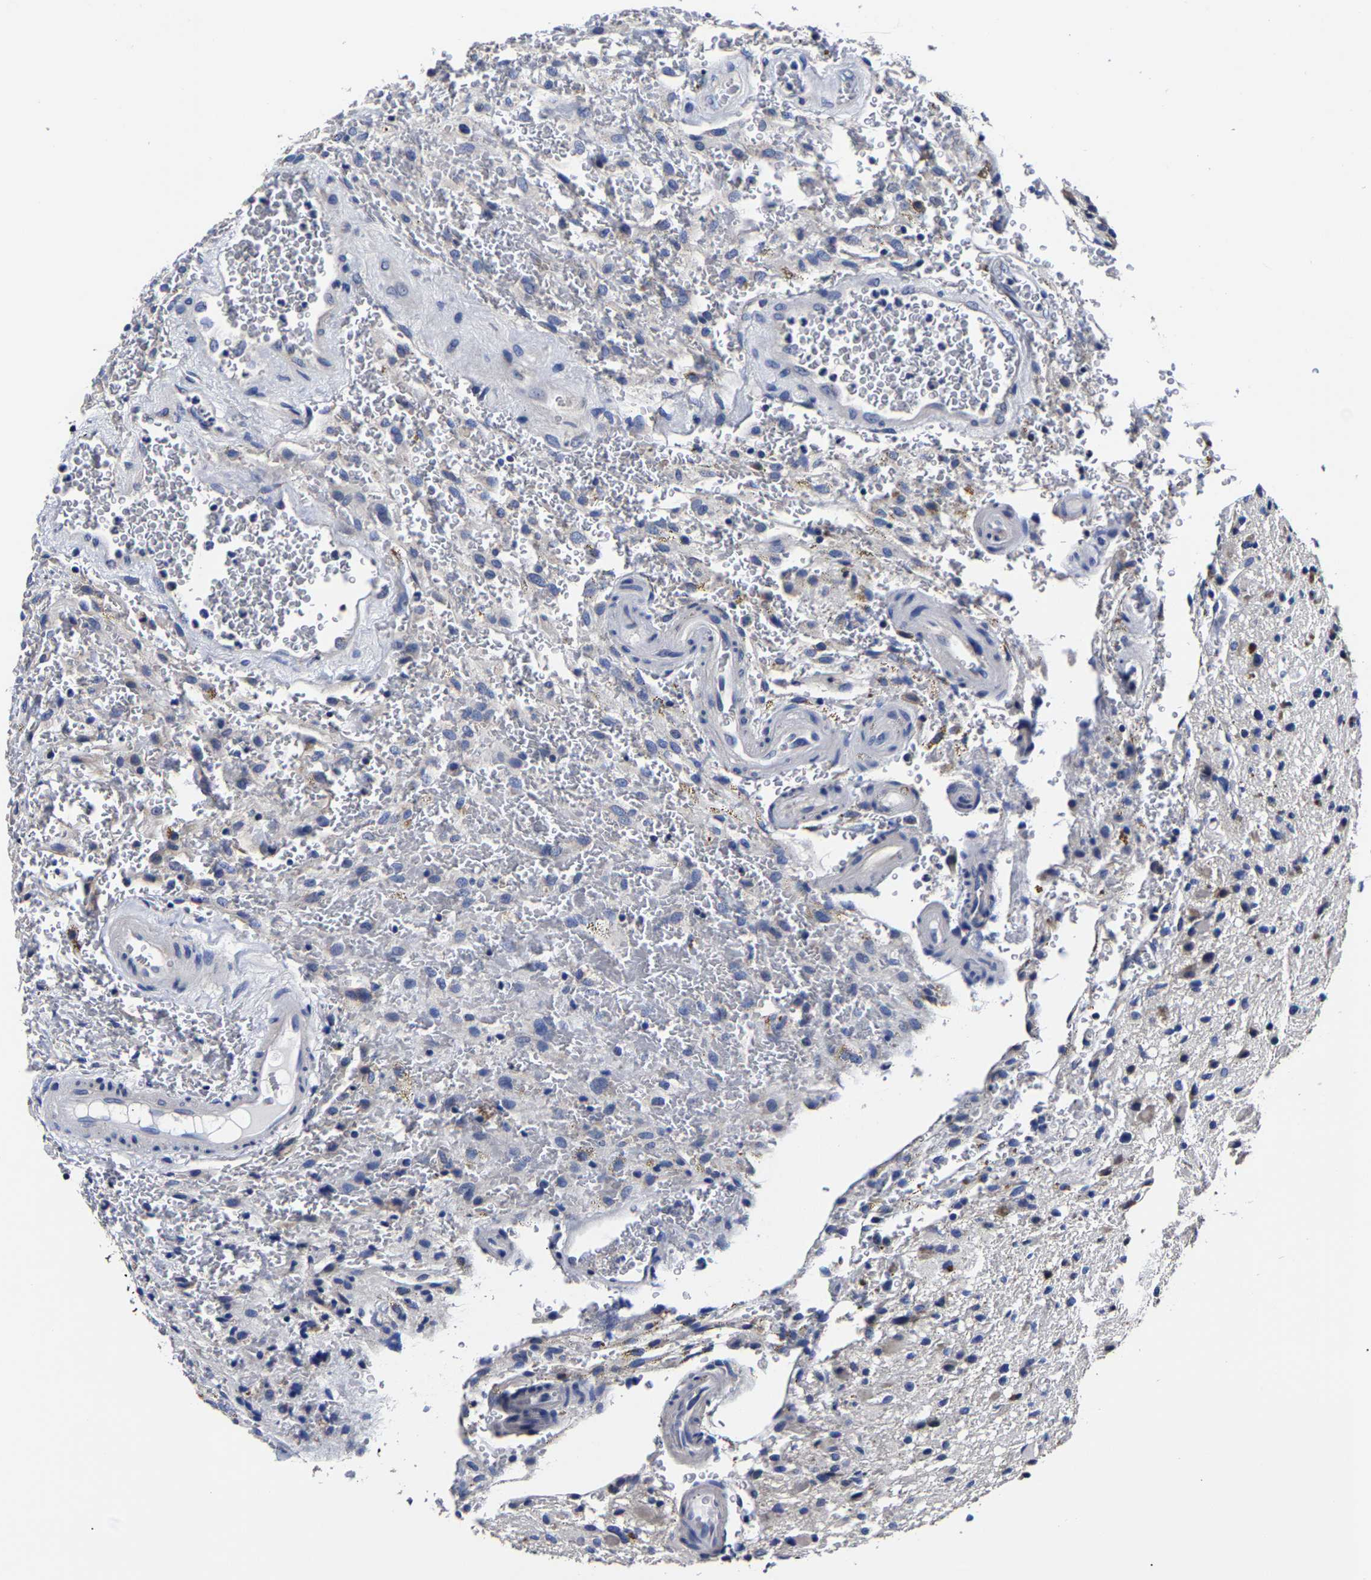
{"staining": {"intensity": "weak", "quantity": "<25%", "location": "cytoplasmic/membranous"}, "tissue": "glioma", "cell_type": "Tumor cells", "image_type": "cancer", "snomed": [{"axis": "morphology", "description": "Glioma, malignant, High grade"}, {"axis": "topography", "description": "Brain"}], "caption": "High power microscopy micrograph of an IHC histopathology image of glioma, revealing no significant expression in tumor cells.", "gene": "AKAP4", "patient": {"sex": "male", "age": 33}}